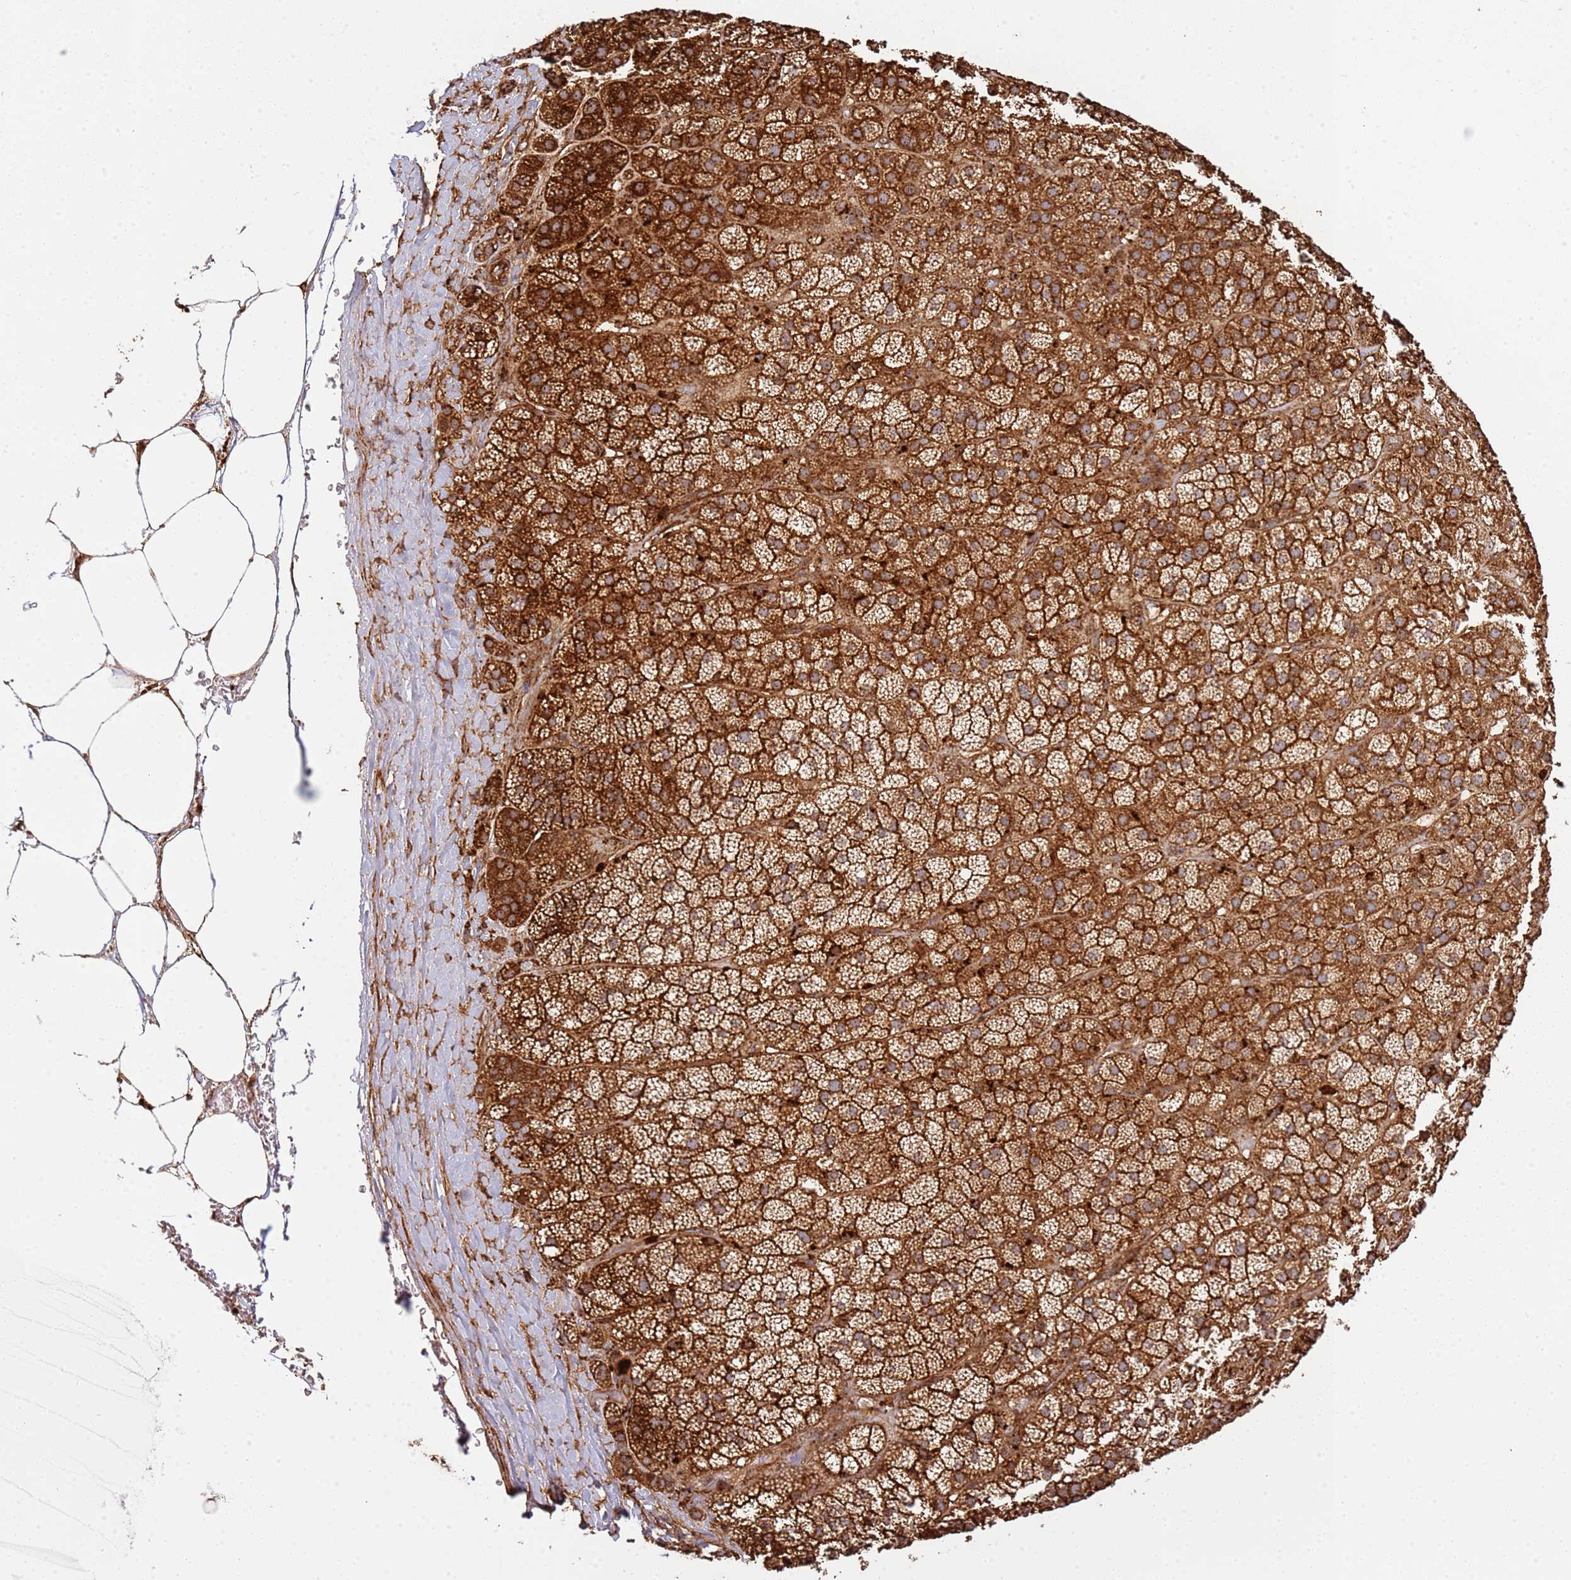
{"staining": {"intensity": "strong", "quantity": ">75%", "location": "cytoplasmic/membranous"}, "tissue": "adrenal gland", "cell_type": "Glandular cells", "image_type": "normal", "snomed": [{"axis": "morphology", "description": "Normal tissue, NOS"}, {"axis": "topography", "description": "Adrenal gland"}], "caption": "Immunohistochemical staining of normal adrenal gland demonstrates >75% levels of strong cytoplasmic/membranous protein expression in approximately >75% of glandular cells.", "gene": "NDUFAF4", "patient": {"sex": "female", "age": 70}}